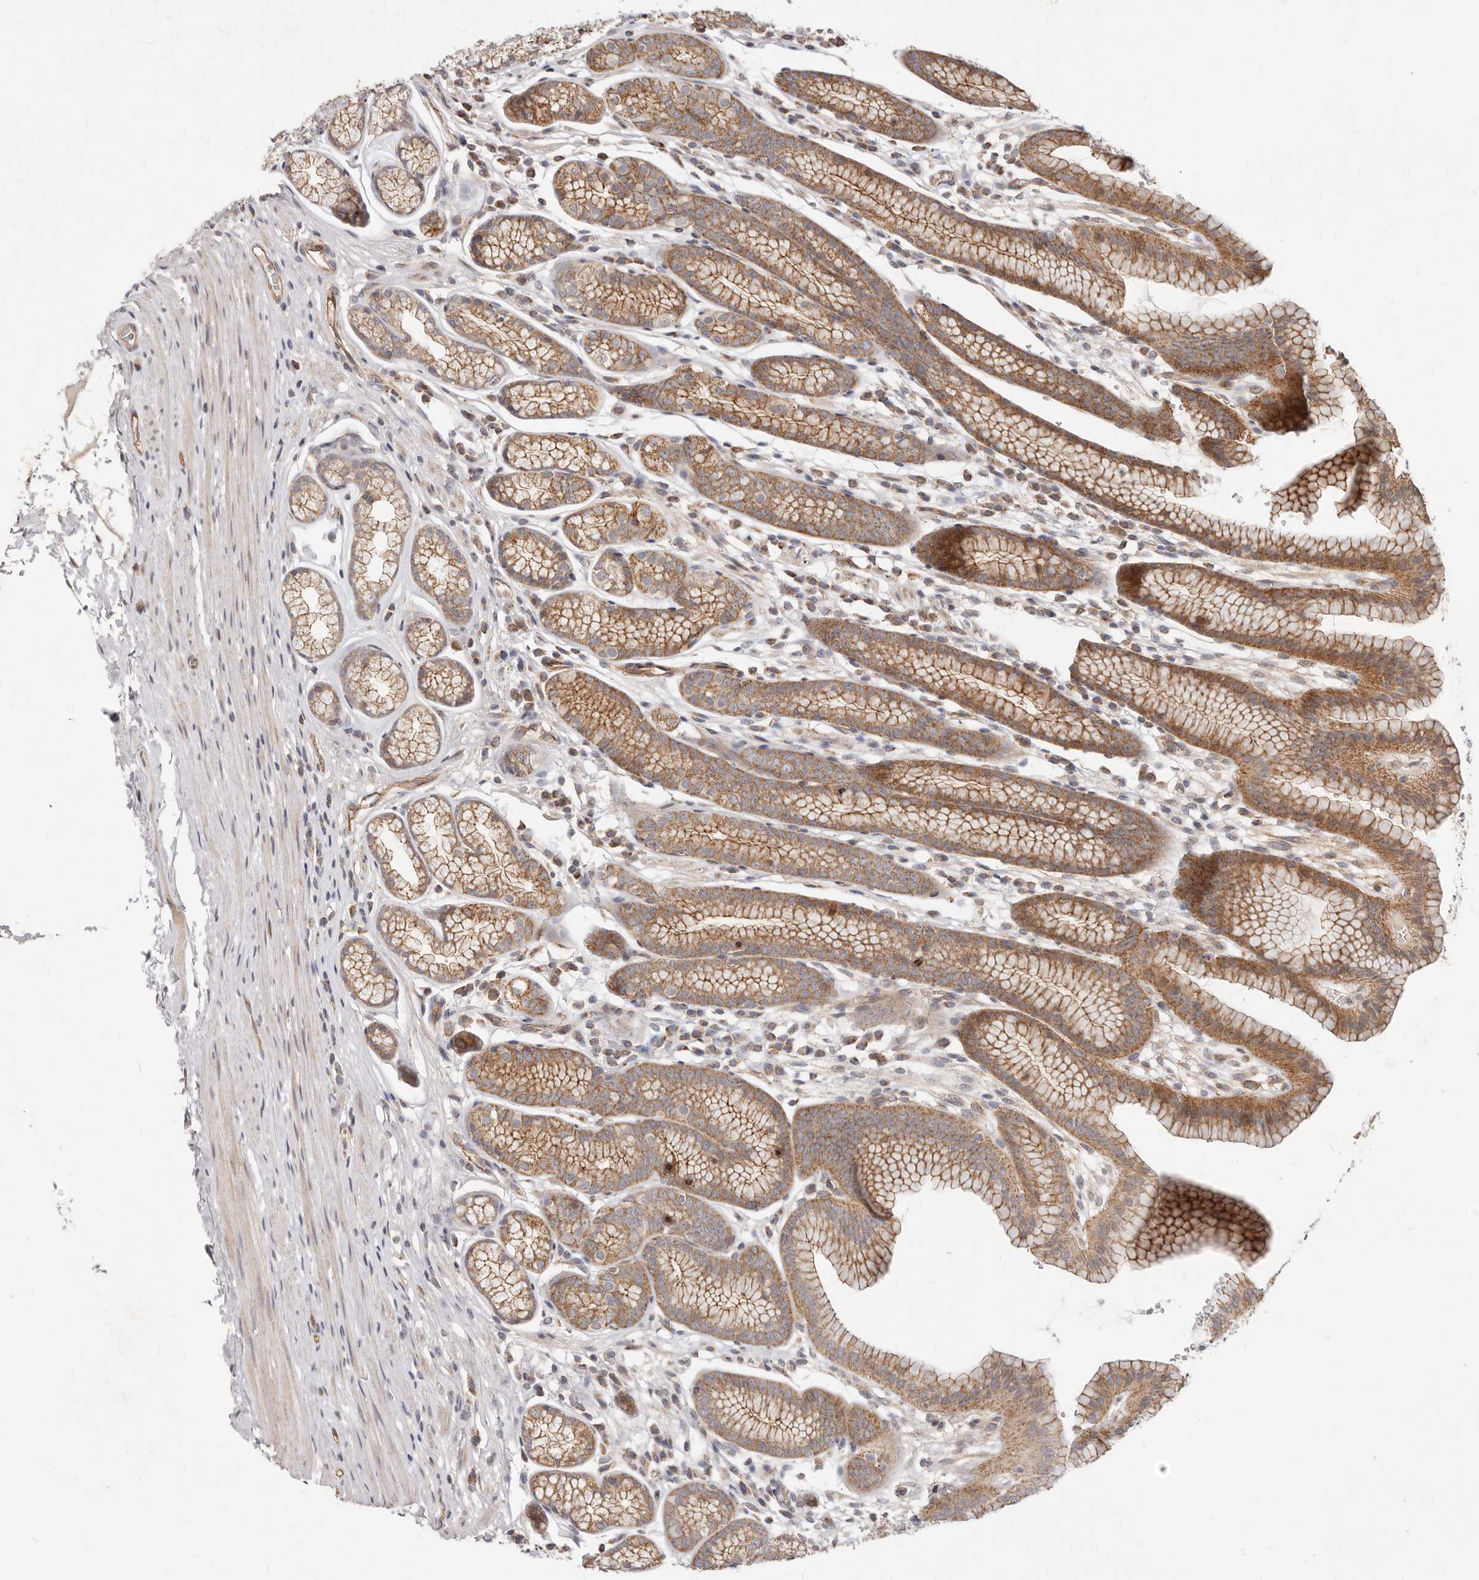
{"staining": {"intensity": "moderate", "quantity": ">75%", "location": "cytoplasmic/membranous"}, "tissue": "stomach", "cell_type": "Glandular cells", "image_type": "normal", "snomed": [{"axis": "morphology", "description": "Normal tissue, NOS"}, {"axis": "topography", "description": "Stomach"}], "caption": "Protein analysis of unremarkable stomach displays moderate cytoplasmic/membranous positivity in approximately >75% of glandular cells.", "gene": "USP49", "patient": {"sex": "male", "age": 42}}